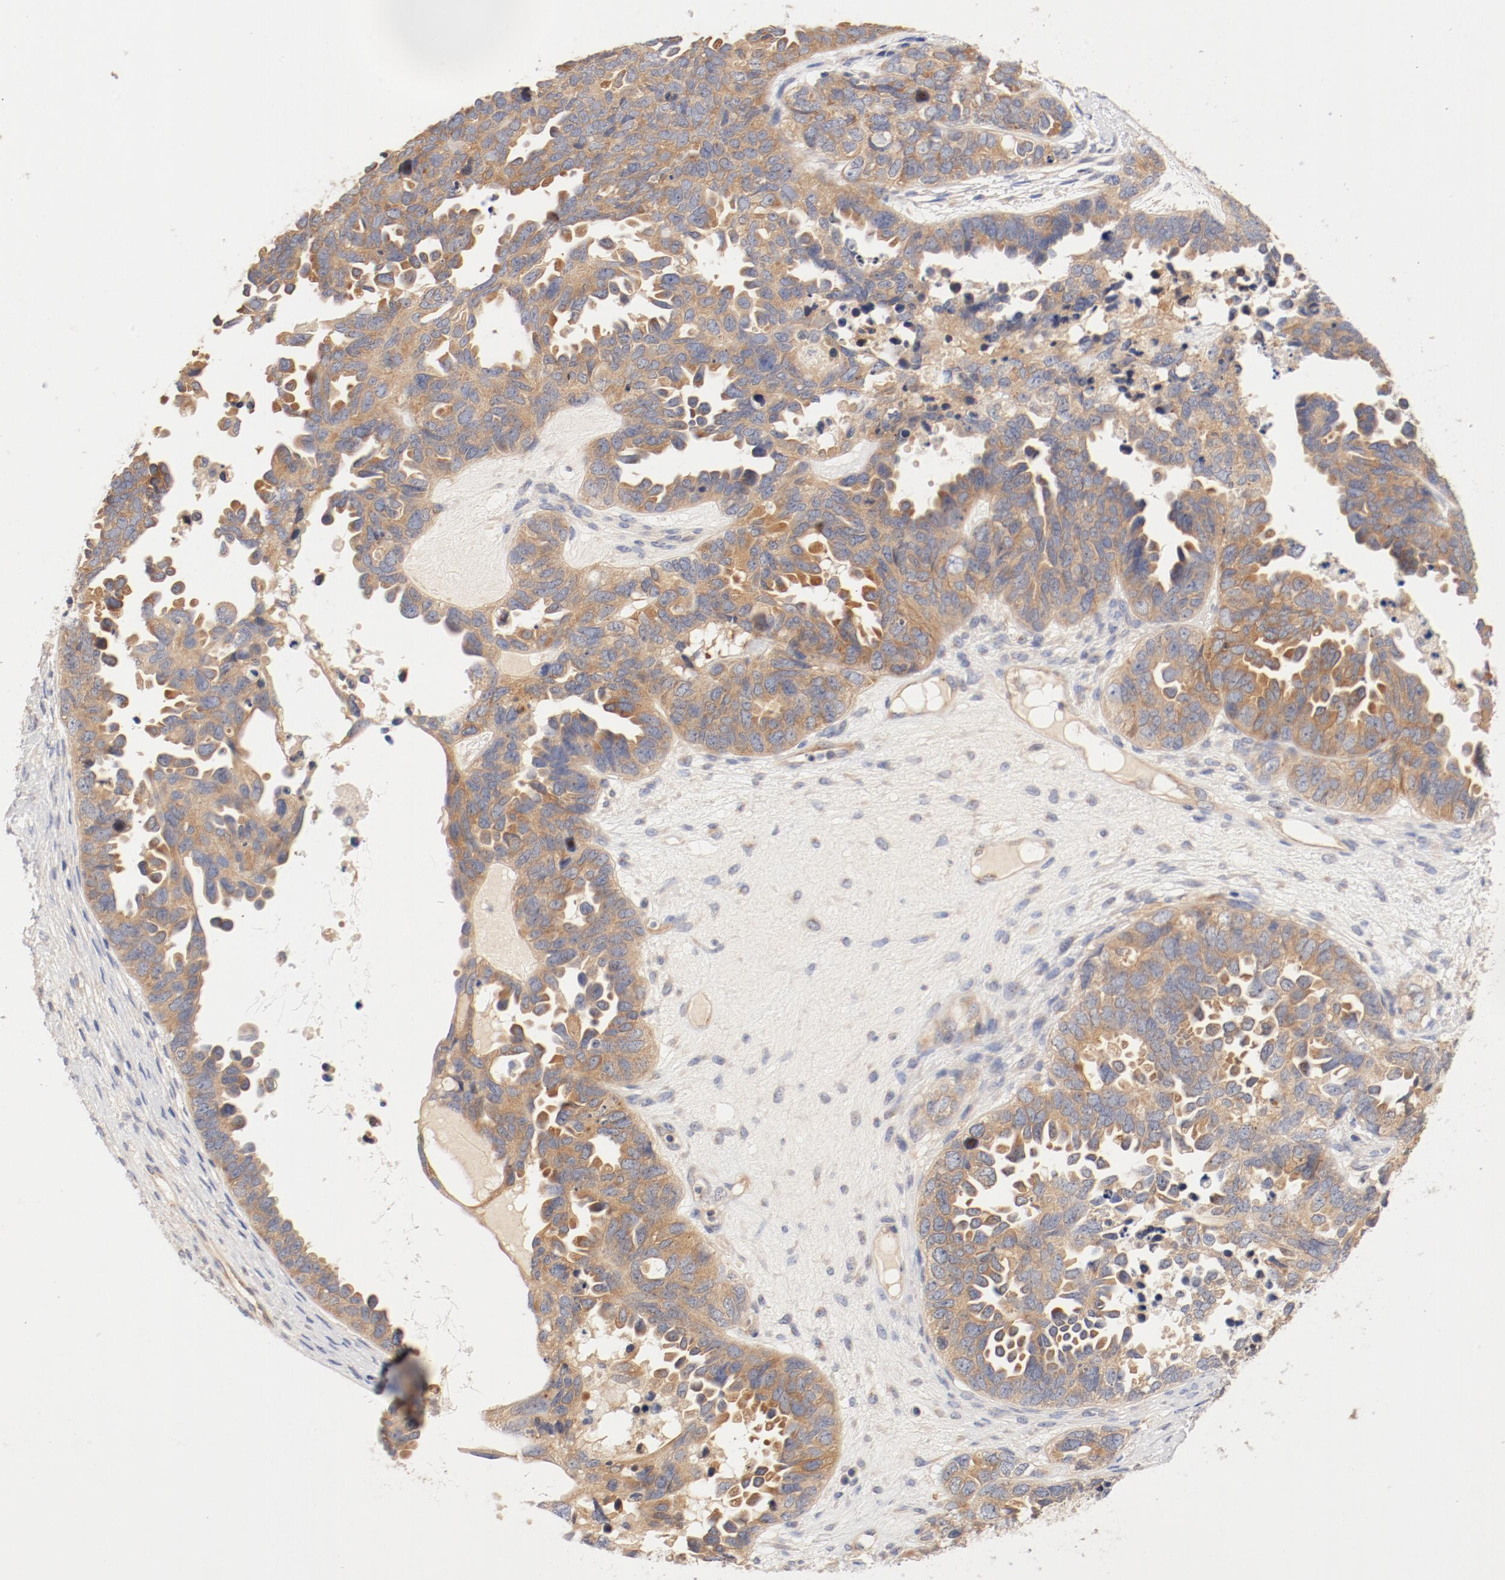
{"staining": {"intensity": "moderate", "quantity": ">75%", "location": "cytoplasmic/membranous"}, "tissue": "ovarian cancer", "cell_type": "Tumor cells", "image_type": "cancer", "snomed": [{"axis": "morphology", "description": "Cystadenocarcinoma, serous, NOS"}, {"axis": "topography", "description": "Ovary"}], "caption": "Ovarian cancer stained with a protein marker shows moderate staining in tumor cells.", "gene": "DYNC1H1", "patient": {"sex": "female", "age": 82}}